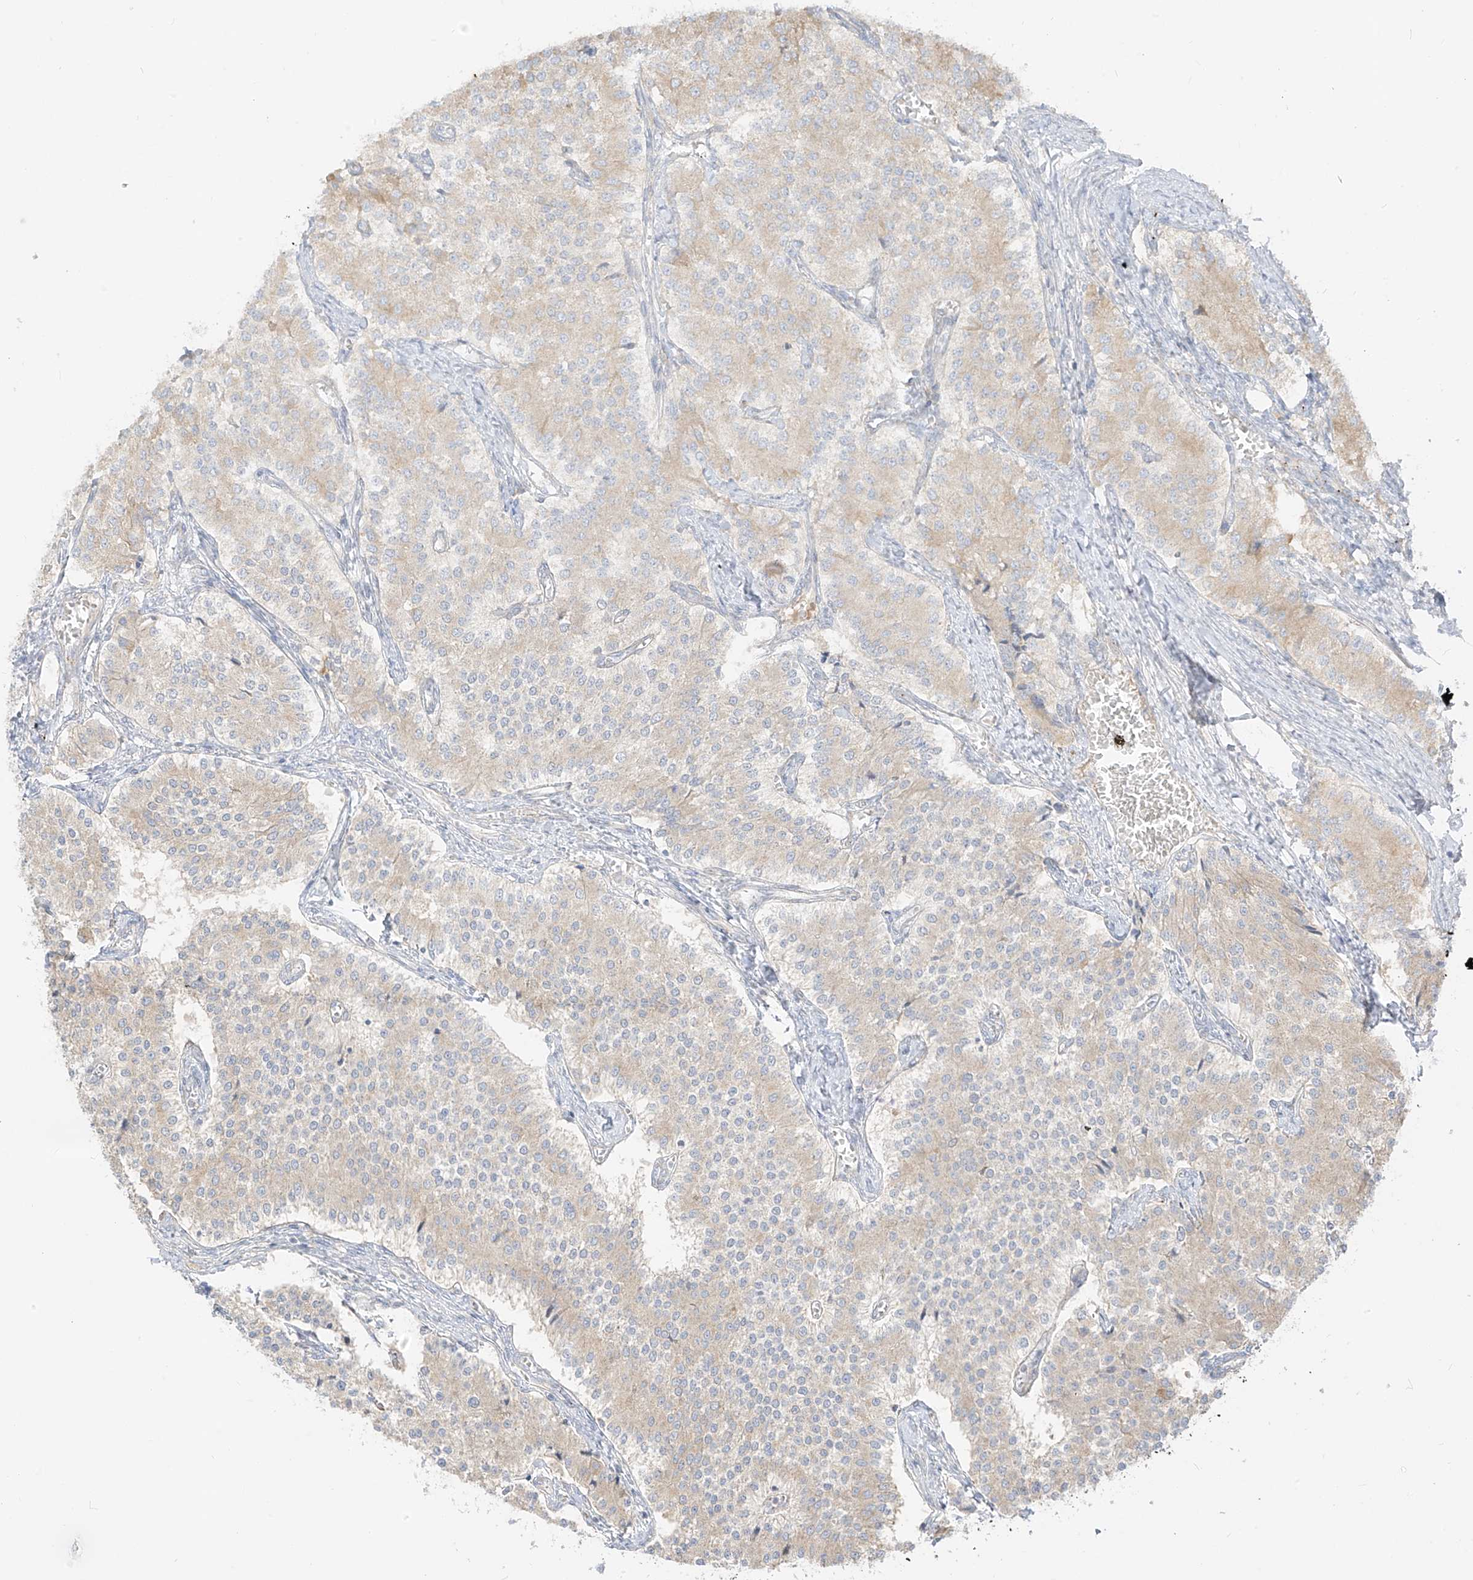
{"staining": {"intensity": "weak", "quantity": "<25%", "location": "cytoplasmic/membranous"}, "tissue": "carcinoid", "cell_type": "Tumor cells", "image_type": "cancer", "snomed": [{"axis": "morphology", "description": "Carcinoid, malignant, NOS"}, {"axis": "topography", "description": "Colon"}], "caption": "Carcinoid was stained to show a protein in brown. There is no significant staining in tumor cells.", "gene": "ZIM3", "patient": {"sex": "female", "age": 52}}